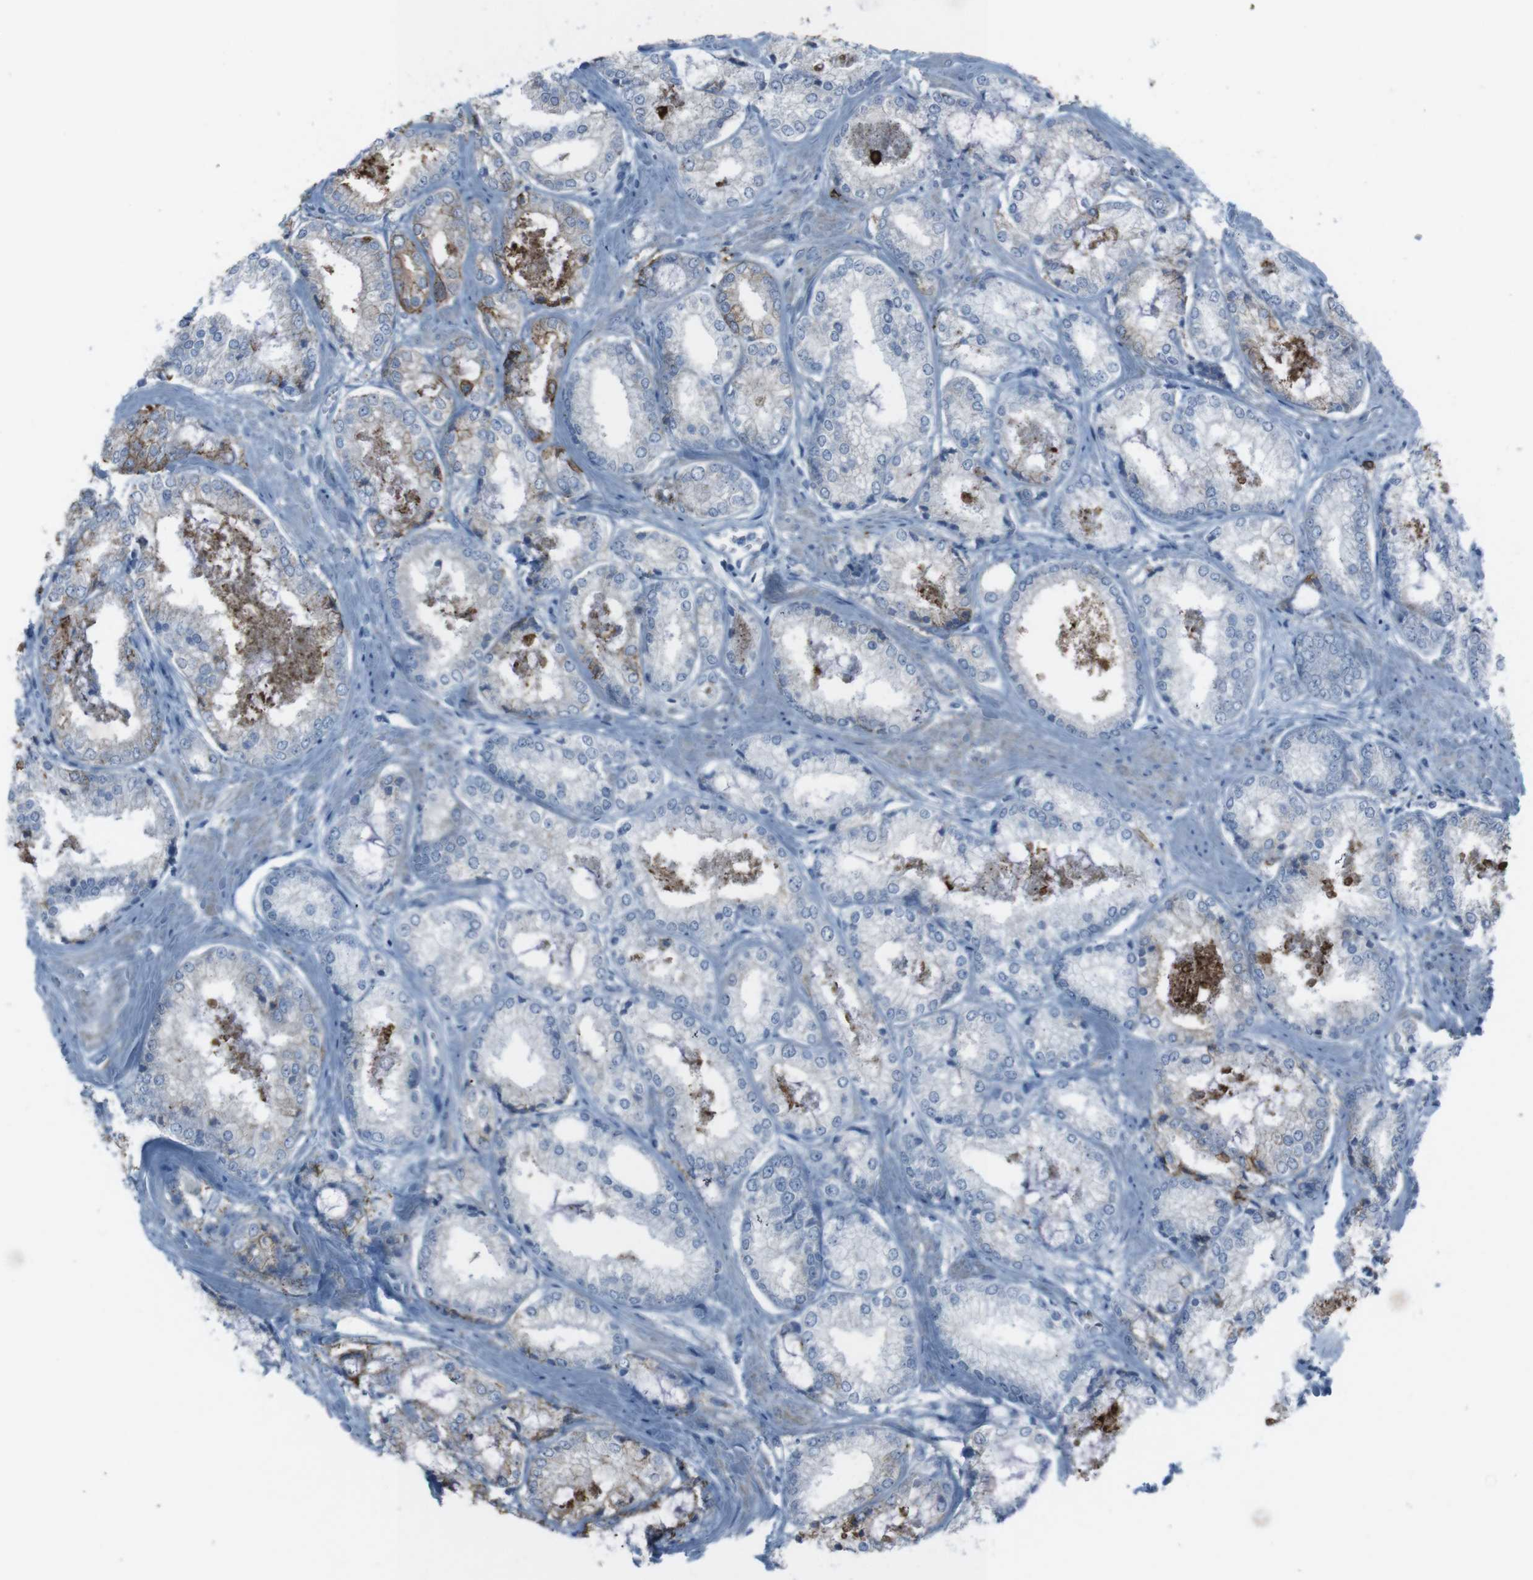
{"staining": {"intensity": "moderate", "quantity": "<25%", "location": "cytoplasmic/membranous"}, "tissue": "prostate cancer", "cell_type": "Tumor cells", "image_type": "cancer", "snomed": [{"axis": "morphology", "description": "Adenocarcinoma, Low grade"}, {"axis": "topography", "description": "Prostate"}], "caption": "This image demonstrates IHC staining of low-grade adenocarcinoma (prostate), with low moderate cytoplasmic/membranous staining in about <25% of tumor cells.", "gene": "ST6GAL1", "patient": {"sex": "male", "age": 64}}